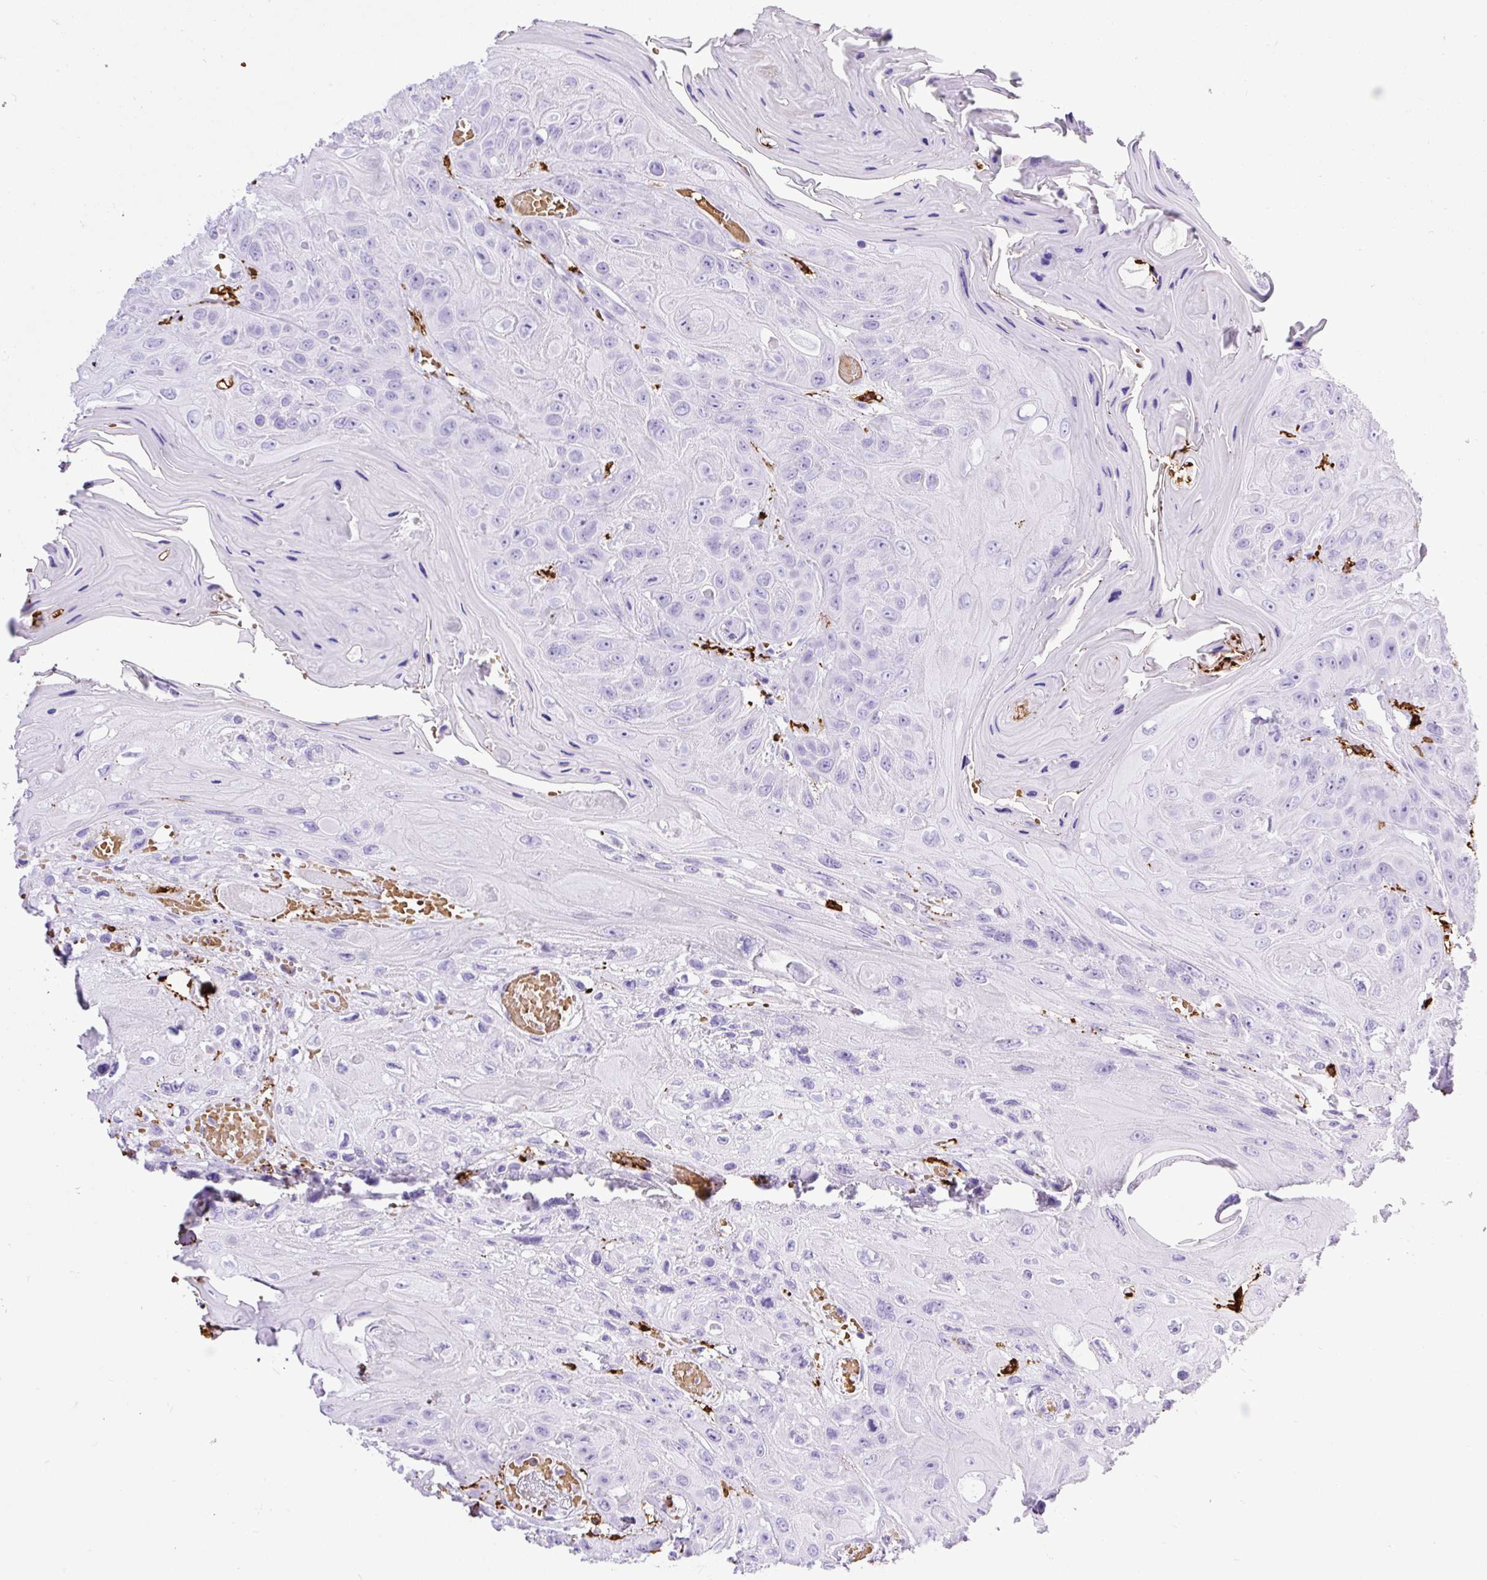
{"staining": {"intensity": "negative", "quantity": "none", "location": "none"}, "tissue": "head and neck cancer", "cell_type": "Tumor cells", "image_type": "cancer", "snomed": [{"axis": "morphology", "description": "Squamous cell carcinoma, NOS"}, {"axis": "topography", "description": "Head-Neck"}], "caption": "DAB (3,3'-diaminobenzidine) immunohistochemical staining of squamous cell carcinoma (head and neck) exhibits no significant expression in tumor cells.", "gene": "HLA-DRA", "patient": {"sex": "female", "age": 59}}